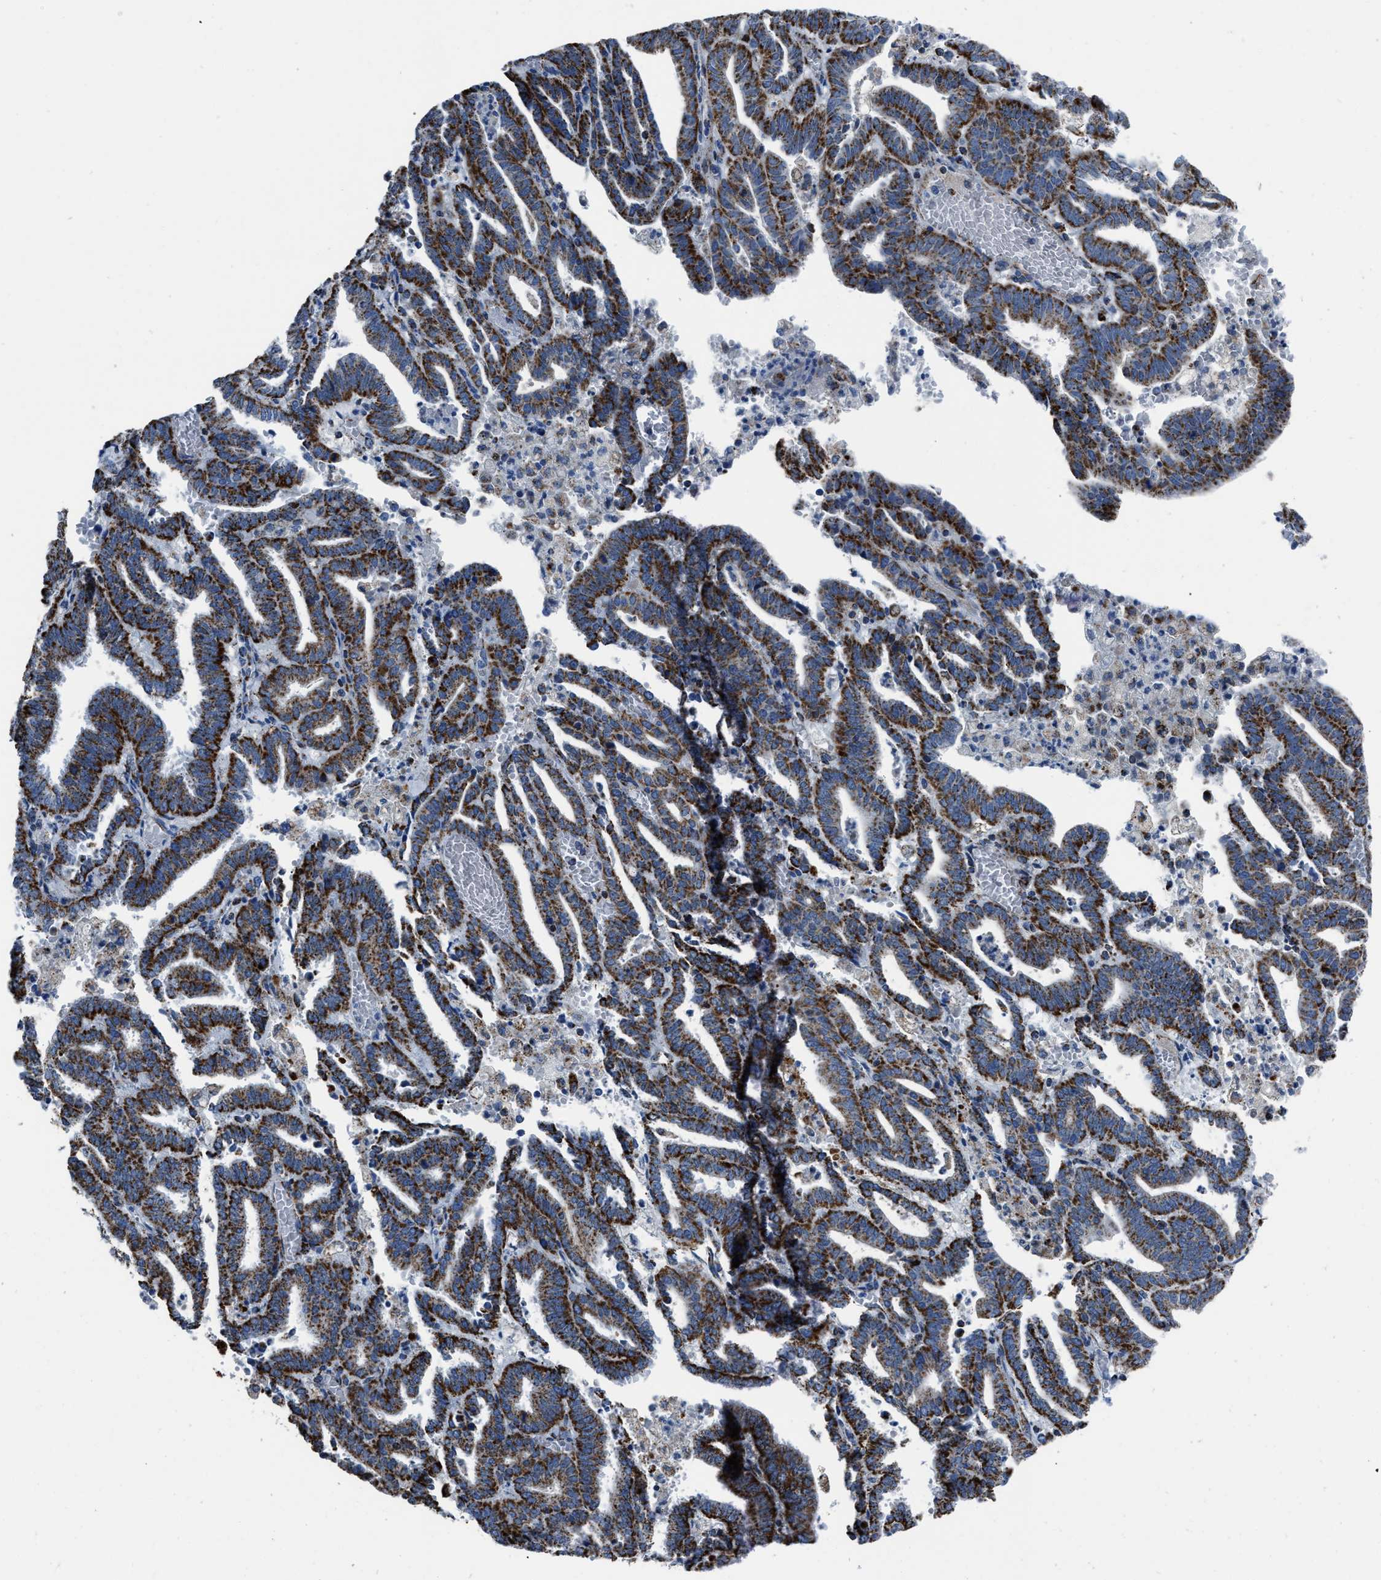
{"staining": {"intensity": "strong", "quantity": ">75%", "location": "cytoplasmic/membranous"}, "tissue": "endometrial cancer", "cell_type": "Tumor cells", "image_type": "cancer", "snomed": [{"axis": "morphology", "description": "Adenocarcinoma, NOS"}, {"axis": "topography", "description": "Uterus"}], "caption": "Adenocarcinoma (endometrial) was stained to show a protein in brown. There is high levels of strong cytoplasmic/membranous expression in about >75% of tumor cells. (IHC, brightfield microscopy, high magnification).", "gene": "NSD3", "patient": {"sex": "female", "age": 83}}